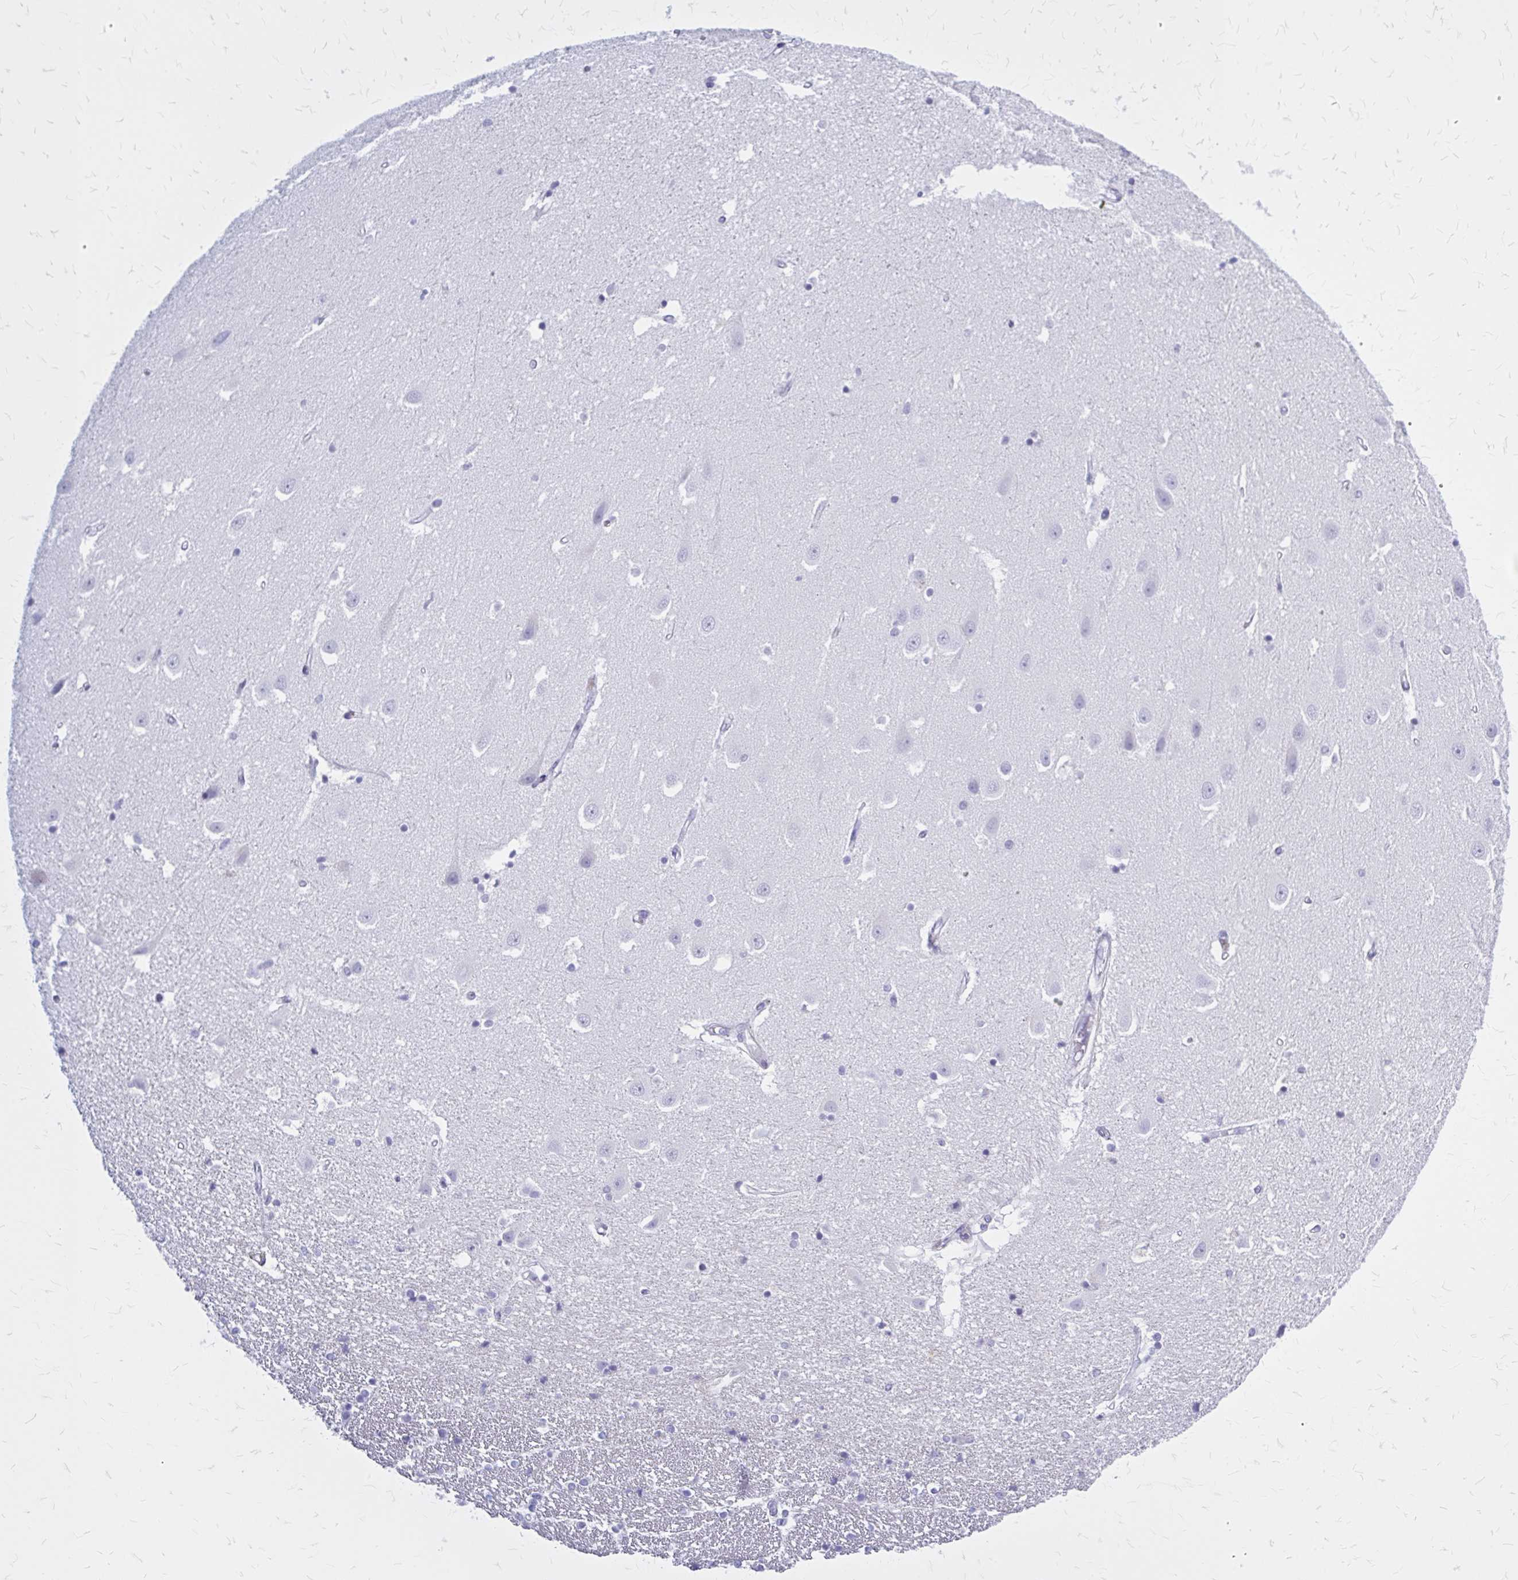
{"staining": {"intensity": "negative", "quantity": "none", "location": "none"}, "tissue": "hippocampus", "cell_type": "Glial cells", "image_type": "normal", "snomed": [{"axis": "morphology", "description": "Normal tissue, NOS"}, {"axis": "topography", "description": "Hippocampus"}], "caption": "This is an immunohistochemistry image of benign human hippocampus. There is no staining in glial cells.", "gene": "KLHDC7A", "patient": {"sex": "male", "age": 63}}